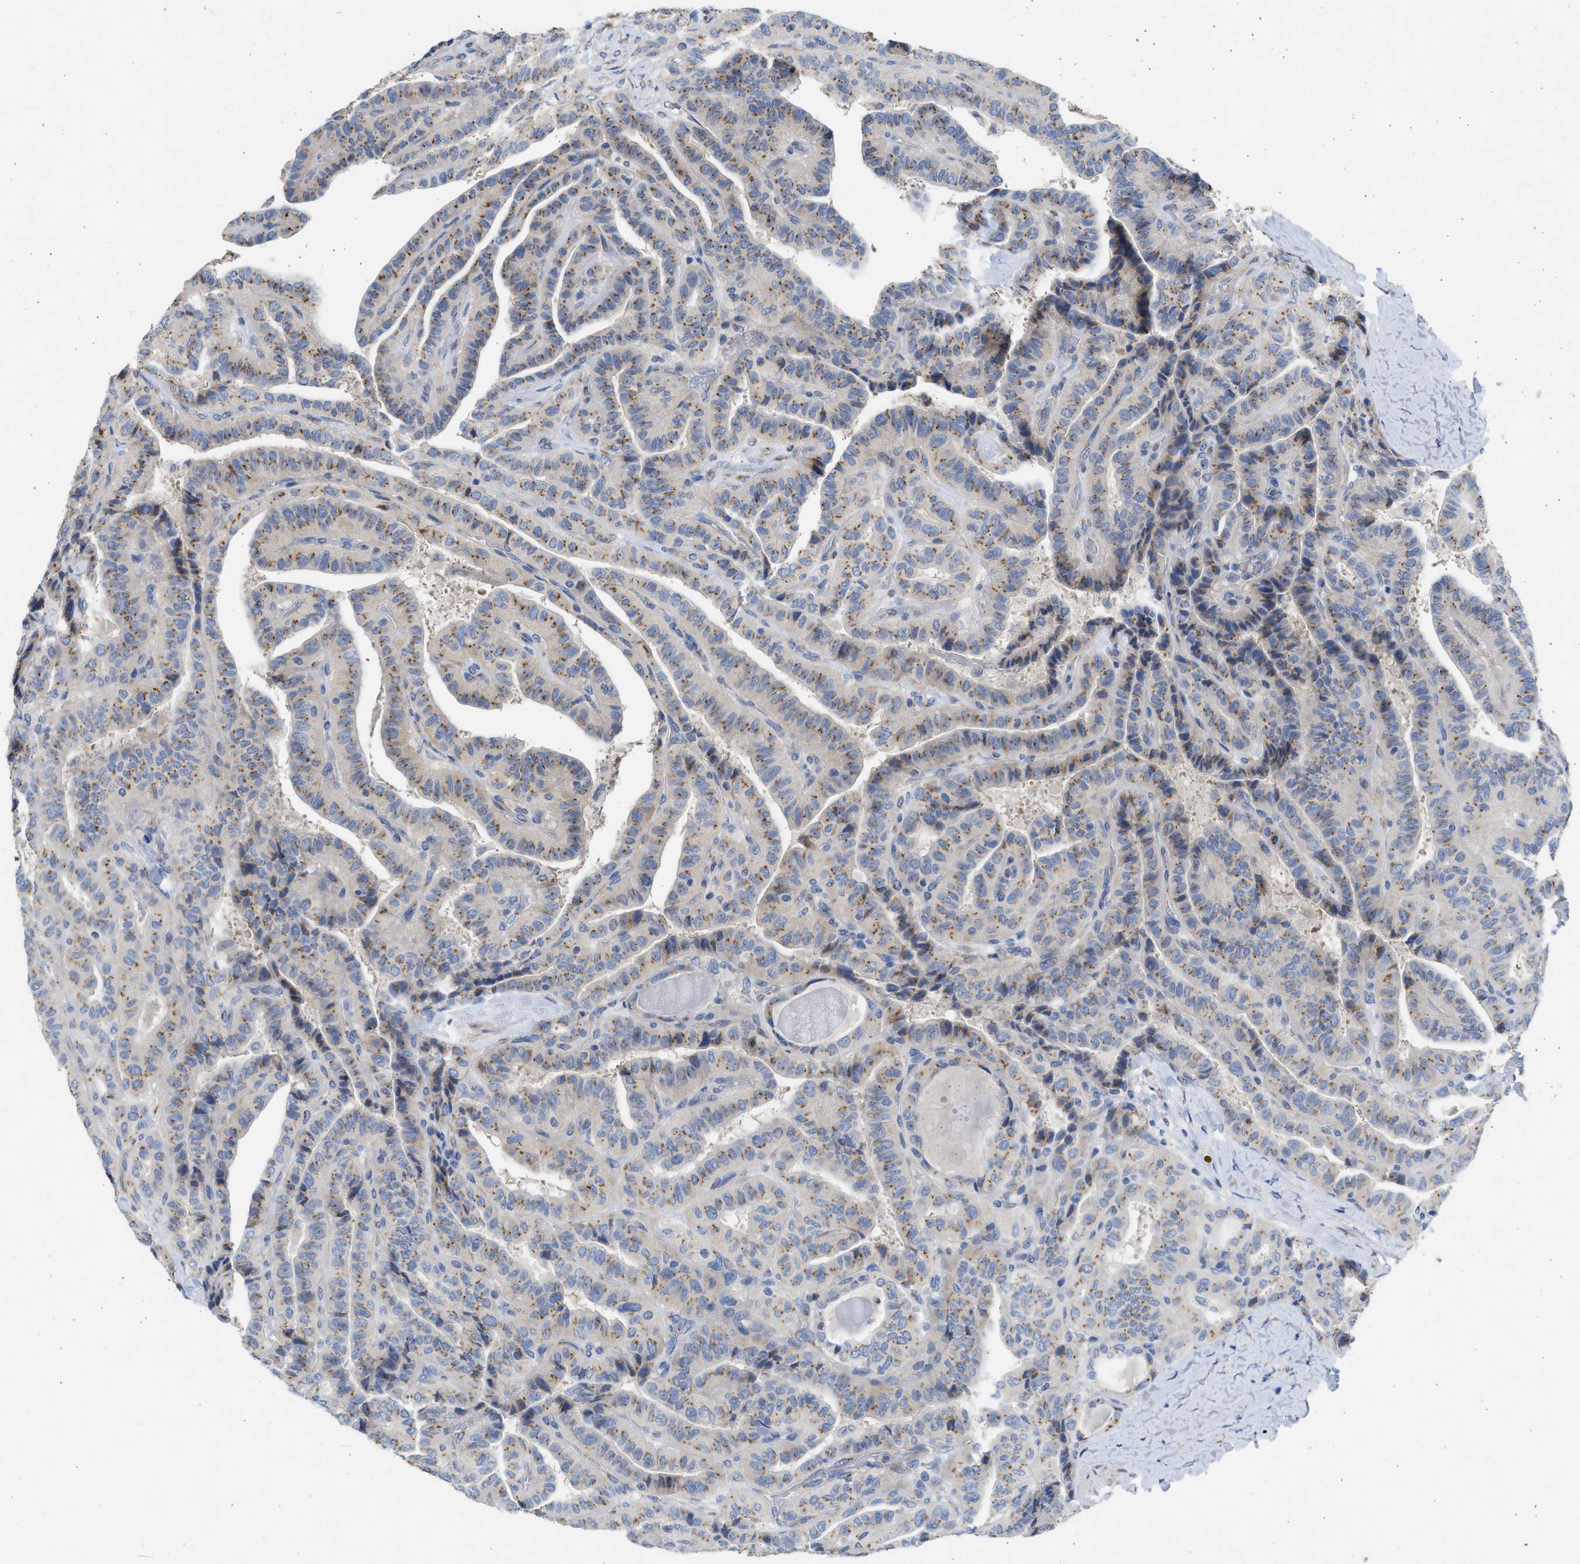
{"staining": {"intensity": "moderate", "quantity": ">75%", "location": "cytoplasmic/membranous"}, "tissue": "thyroid cancer", "cell_type": "Tumor cells", "image_type": "cancer", "snomed": [{"axis": "morphology", "description": "Papillary adenocarcinoma, NOS"}, {"axis": "topography", "description": "Thyroid gland"}], "caption": "Immunohistochemical staining of thyroid cancer (papillary adenocarcinoma) exhibits medium levels of moderate cytoplasmic/membranous expression in about >75% of tumor cells.", "gene": "IPO8", "patient": {"sex": "male", "age": 77}}